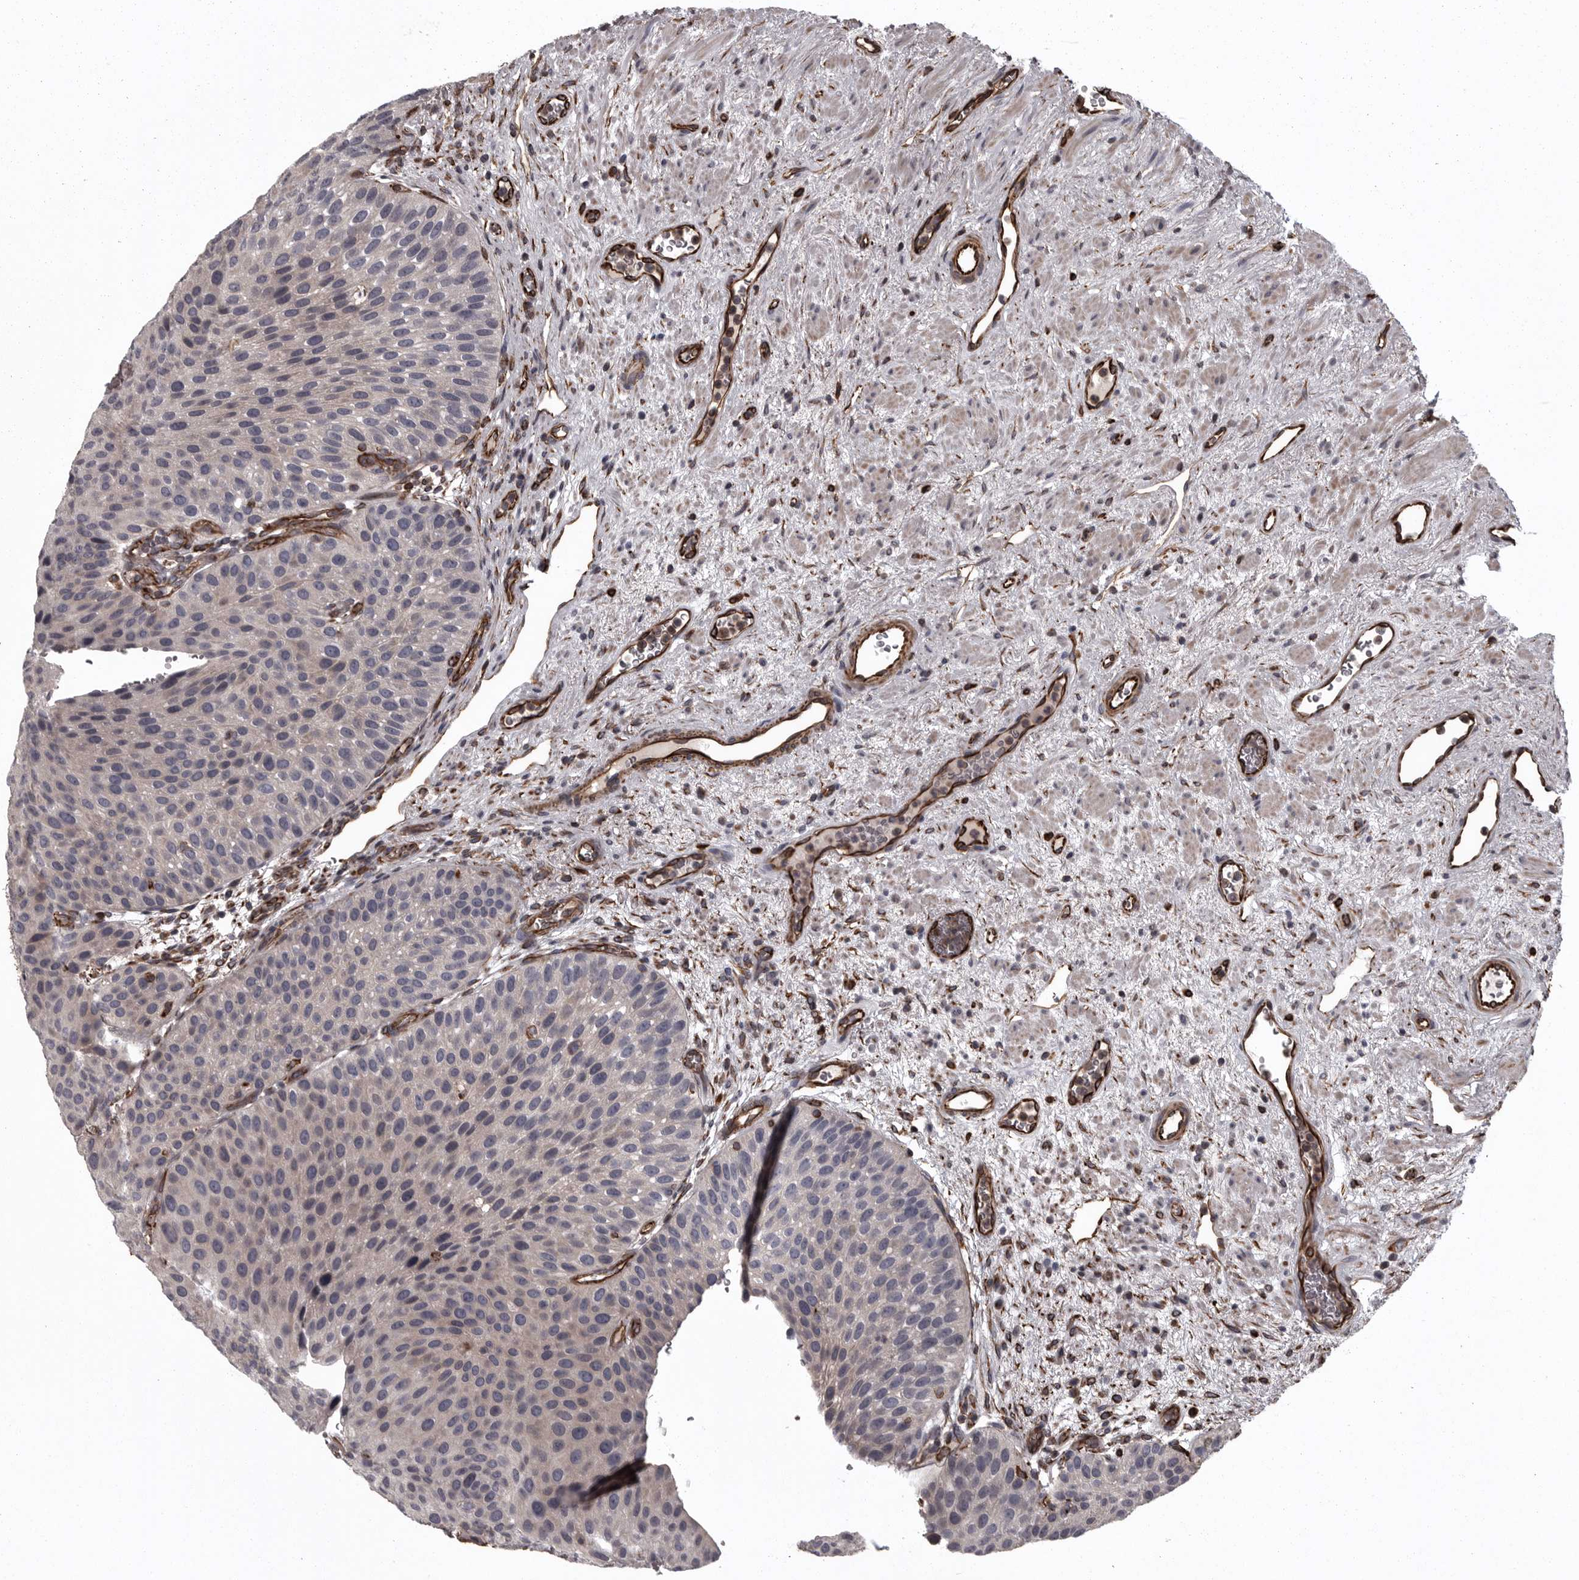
{"staining": {"intensity": "negative", "quantity": "none", "location": "none"}, "tissue": "urothelial cancer", "cell_type": "Tumor cells", "image_type": "cancer", "snomed": [{"axis": "morphology", "description": "Normal tissue, NOS"}, {"axis": "morphology", "description": "Urothelial carcinoma, Low grade"}, {"axis": "topography", "description": "Urinary bladder"}, {"axis": "topography", "description": "Prostate"}], "caption": "An immunohistochemistry photomicrograph of urothelial carcinoma (low-grade) is shown. There is no staining in tumor cells of urothelial carcinoma (low-grade).", "gene": "FAAP100", "patient": {"sex": "male", "age": 60}}